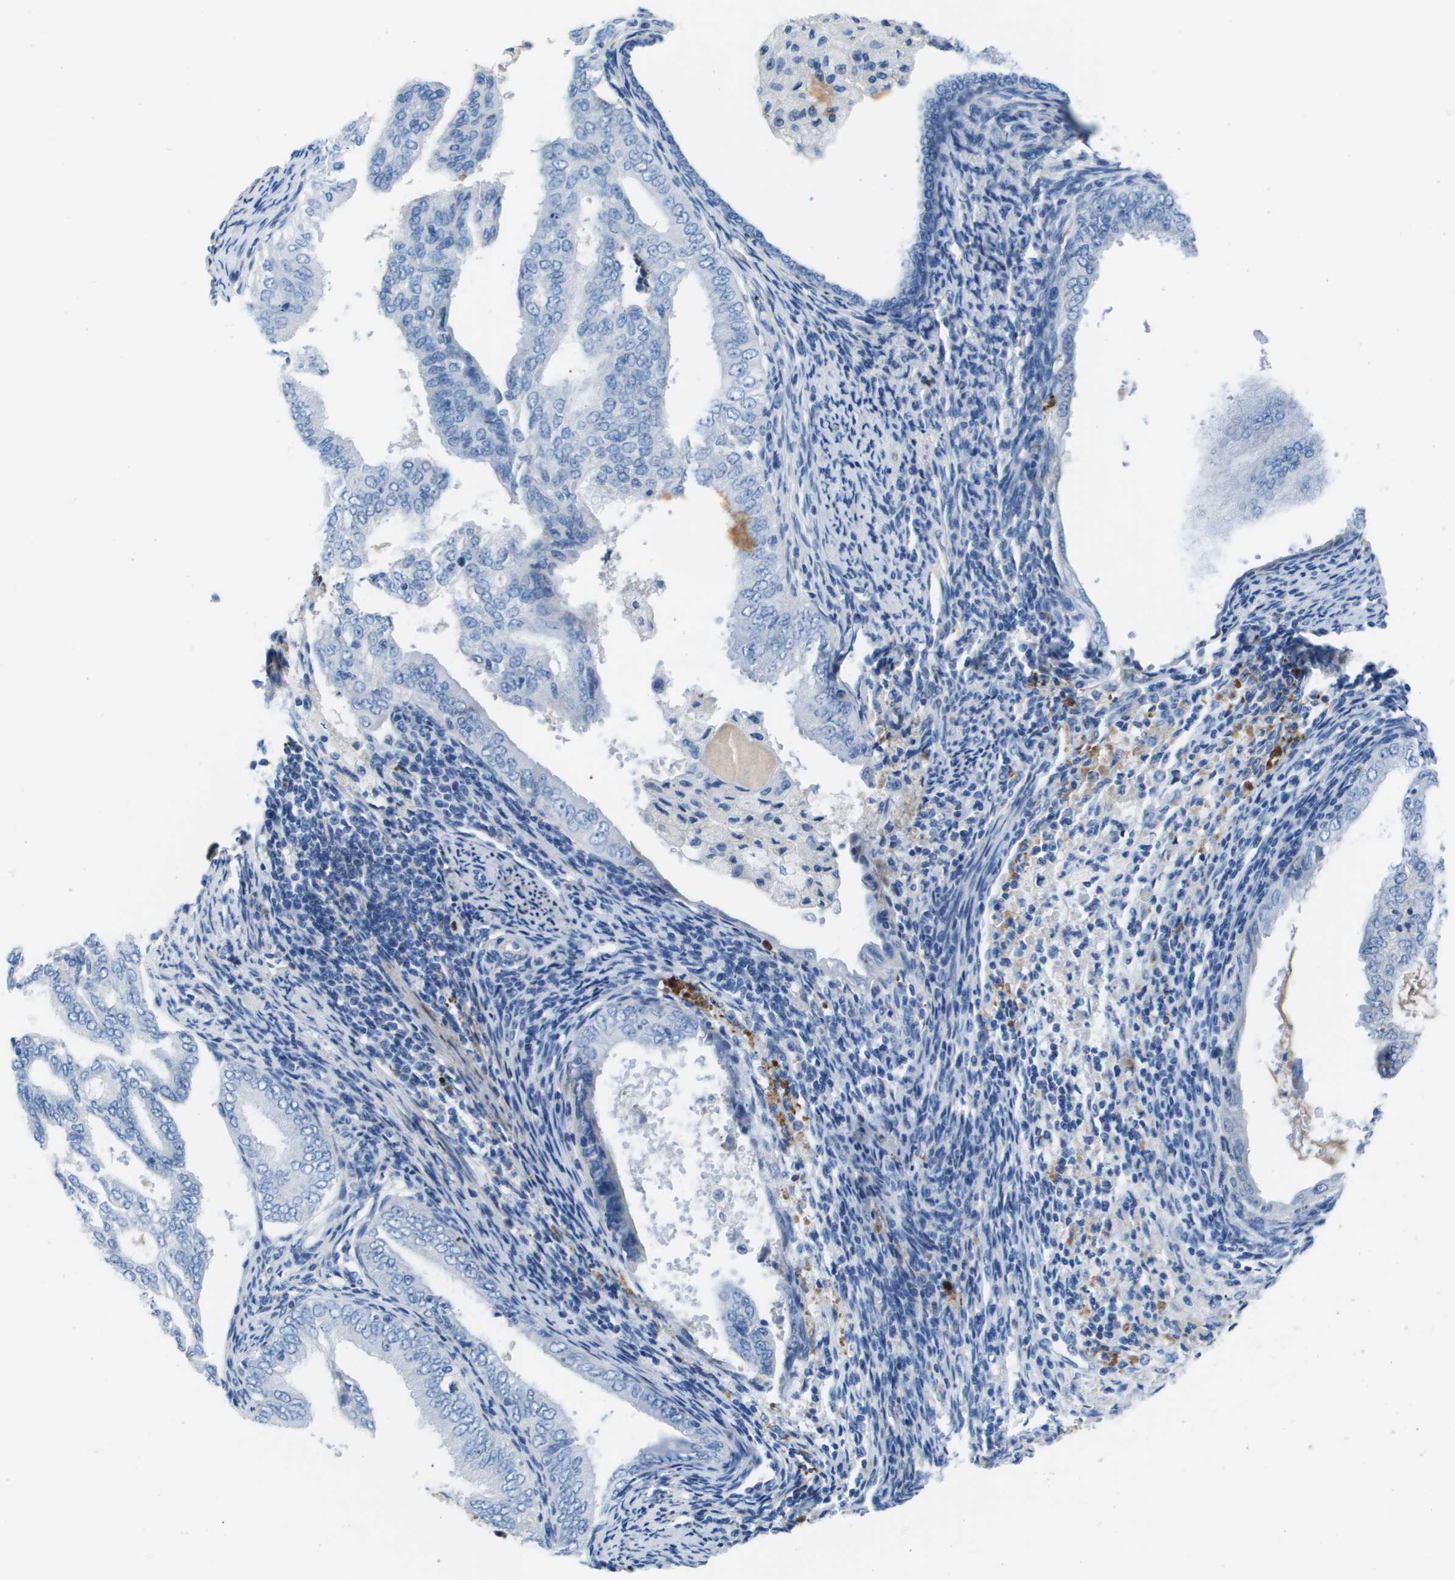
{"staining": {"intensity": "negative", "quantity": "none", "location": "none"}, "tissue": "endometrial cancer", "cell_type": "Tumor cells", "image_type": "cancer", "snomed": [{"axis": "morphology", "description": "Adenocarcinoma, NOS"}, {"axis": "topography", "description": "Endometrium"}], "caption": "Tumor cells show no significant expression in endometrial cancer.", "gene": "VTN", "patient": {"sex": "female", "age": 58}}